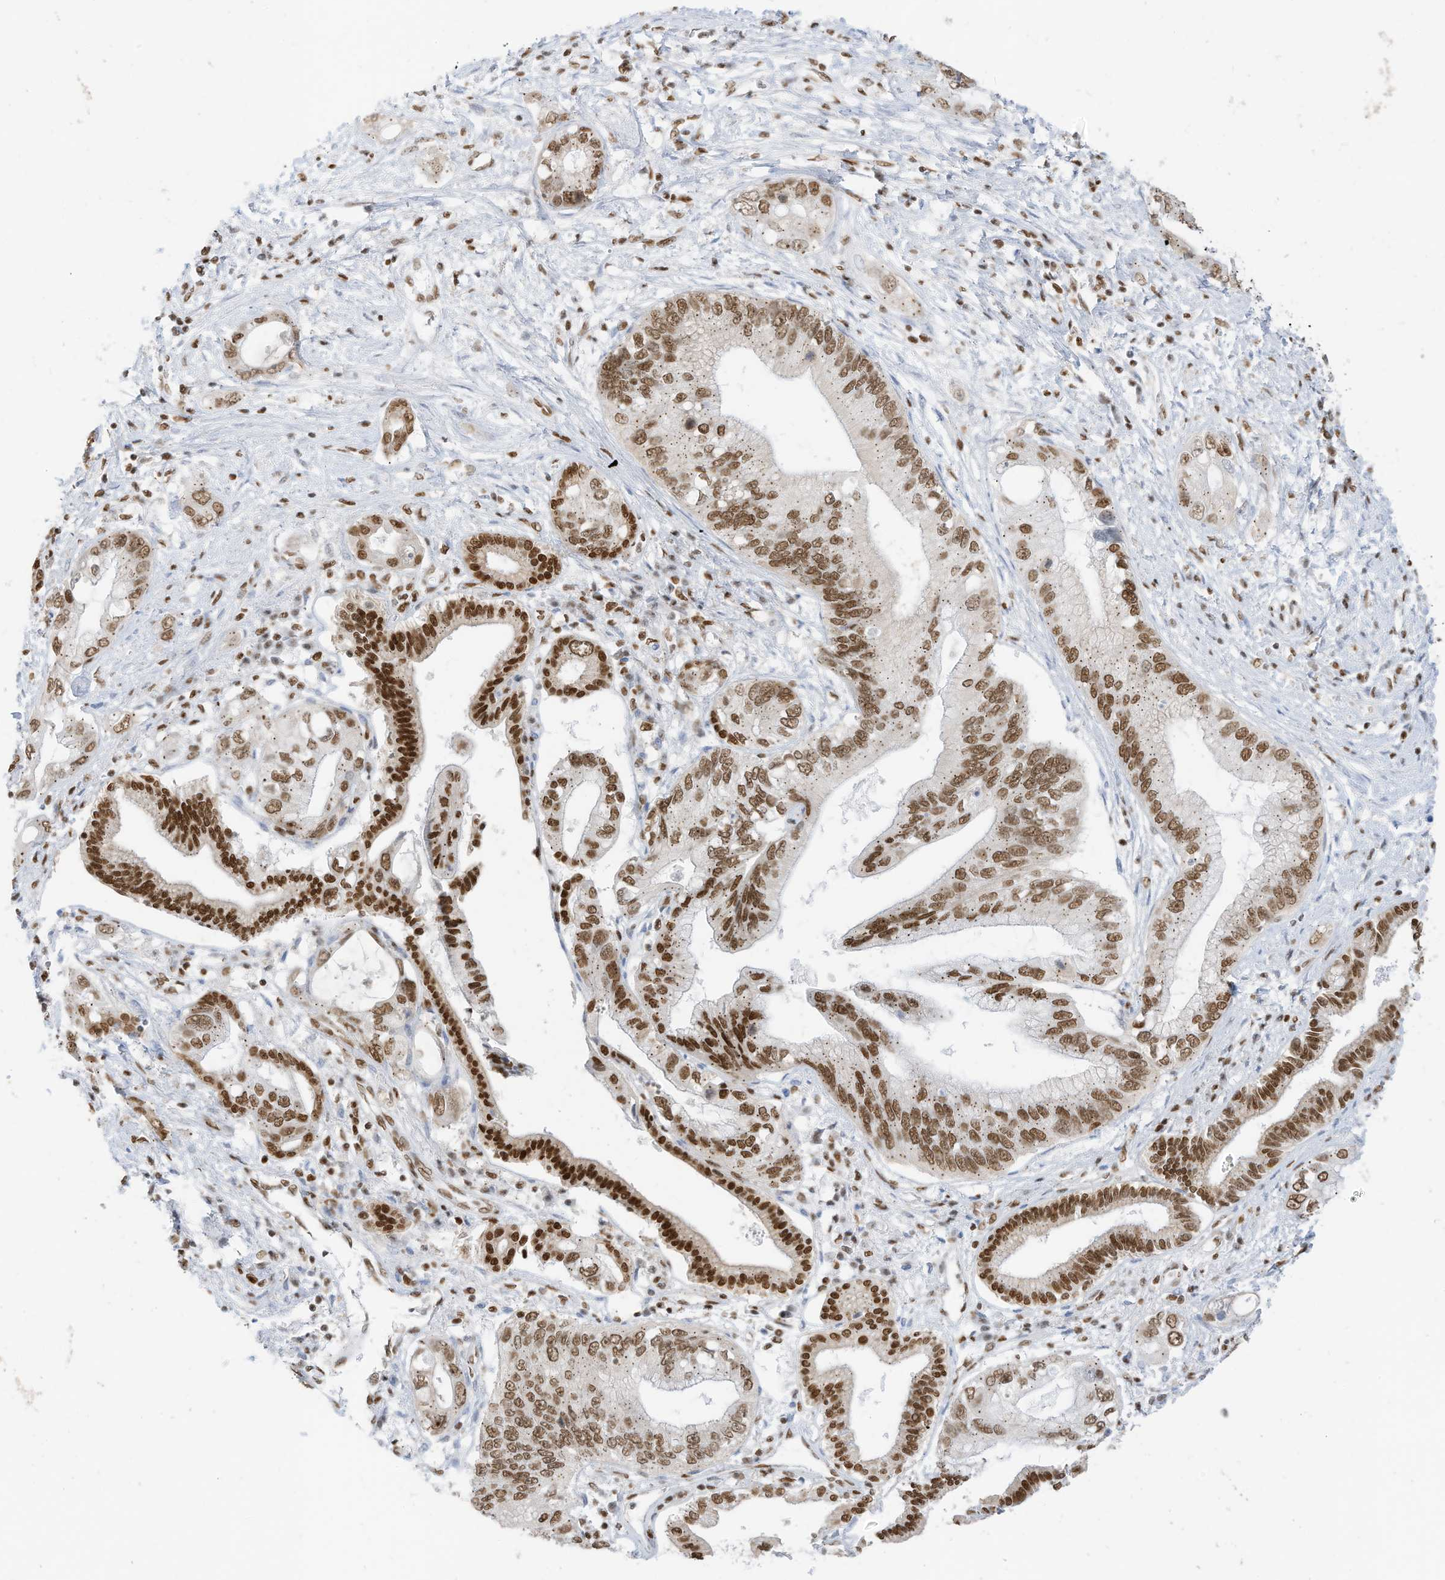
{"staining": {"intensity": "strong", "quantity": ">75%", "location": "nuclear"}, "tissue": "pancreatic cancer", "cell_type": "Tumor cells", "image_type": "cancer", "snomed": [{"axis": "morphology", "description": "Inflammation, NOS"}, {"axis": "morphology", "description": "Adenocarcinoma, NOS"}, {"axis": "topography", "description": "Pancreas"}], "caption": "Protein analysis of pancreatic adenocarcinoma tissue reveals strong nuclear staining in approximately >75% of tumor cells.", "gene": "SMARCA2", "patient": {"sex": "female", "age": 56}}